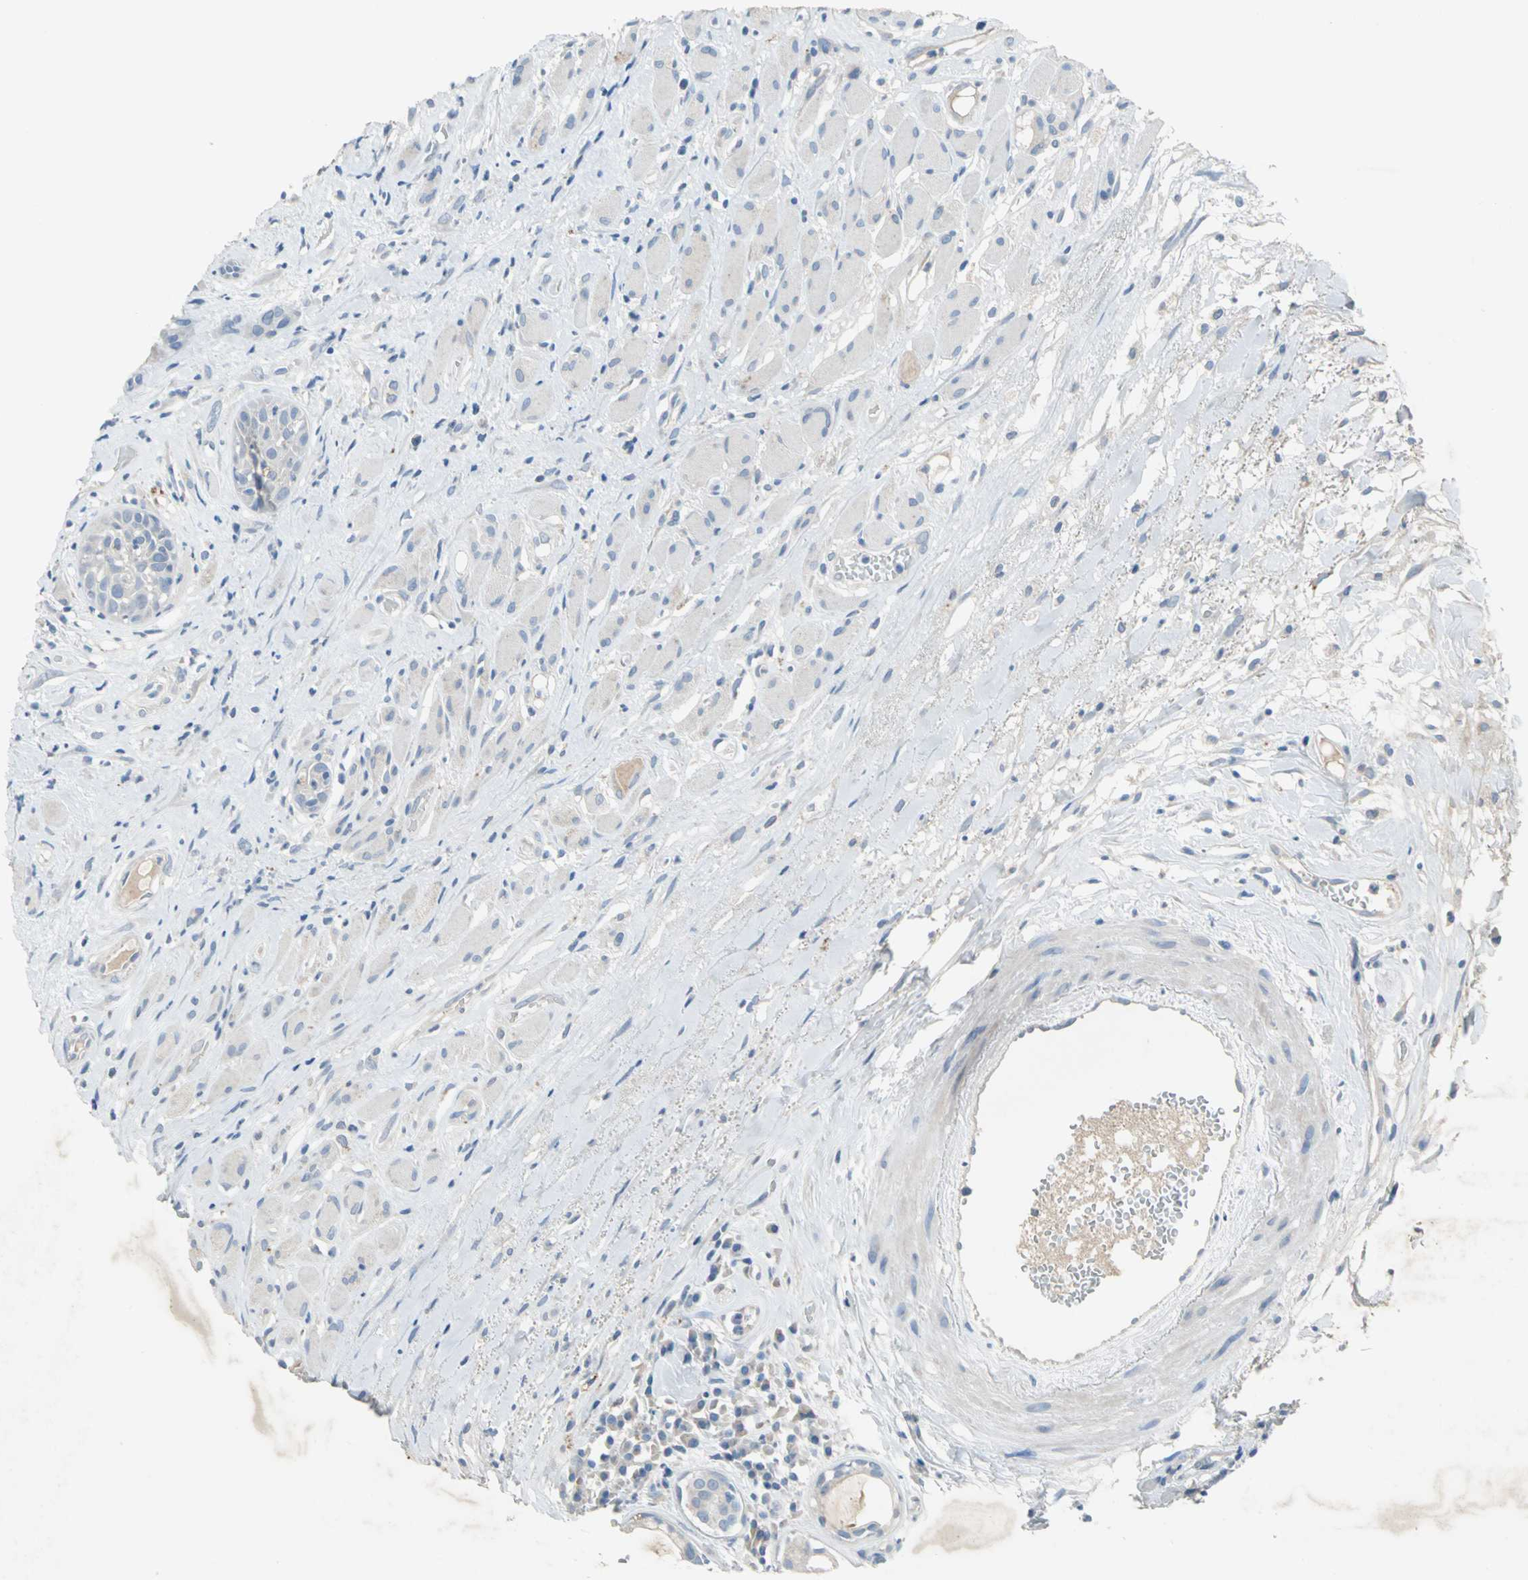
{"staining": {"intensity": "negative", "quantity": "none", "location": "none"}, "tissue": "head and neck cancer", "cell_type": "Tumor cells", "image_type": "cancer", "snomed": [{"axis": "morphology", "description": "Squamous cell carcinoma, NOS"}, {"axis": "topography", "description": "Head-Neck"}], "caption": "IHC photomicrograph of head and neck squamous cell carcinoma stained for a protein (brown), which demonstrates no expression in tumor cells.", "gene": "PTGDS", "patient": {"sex": "male", "age": 62}}